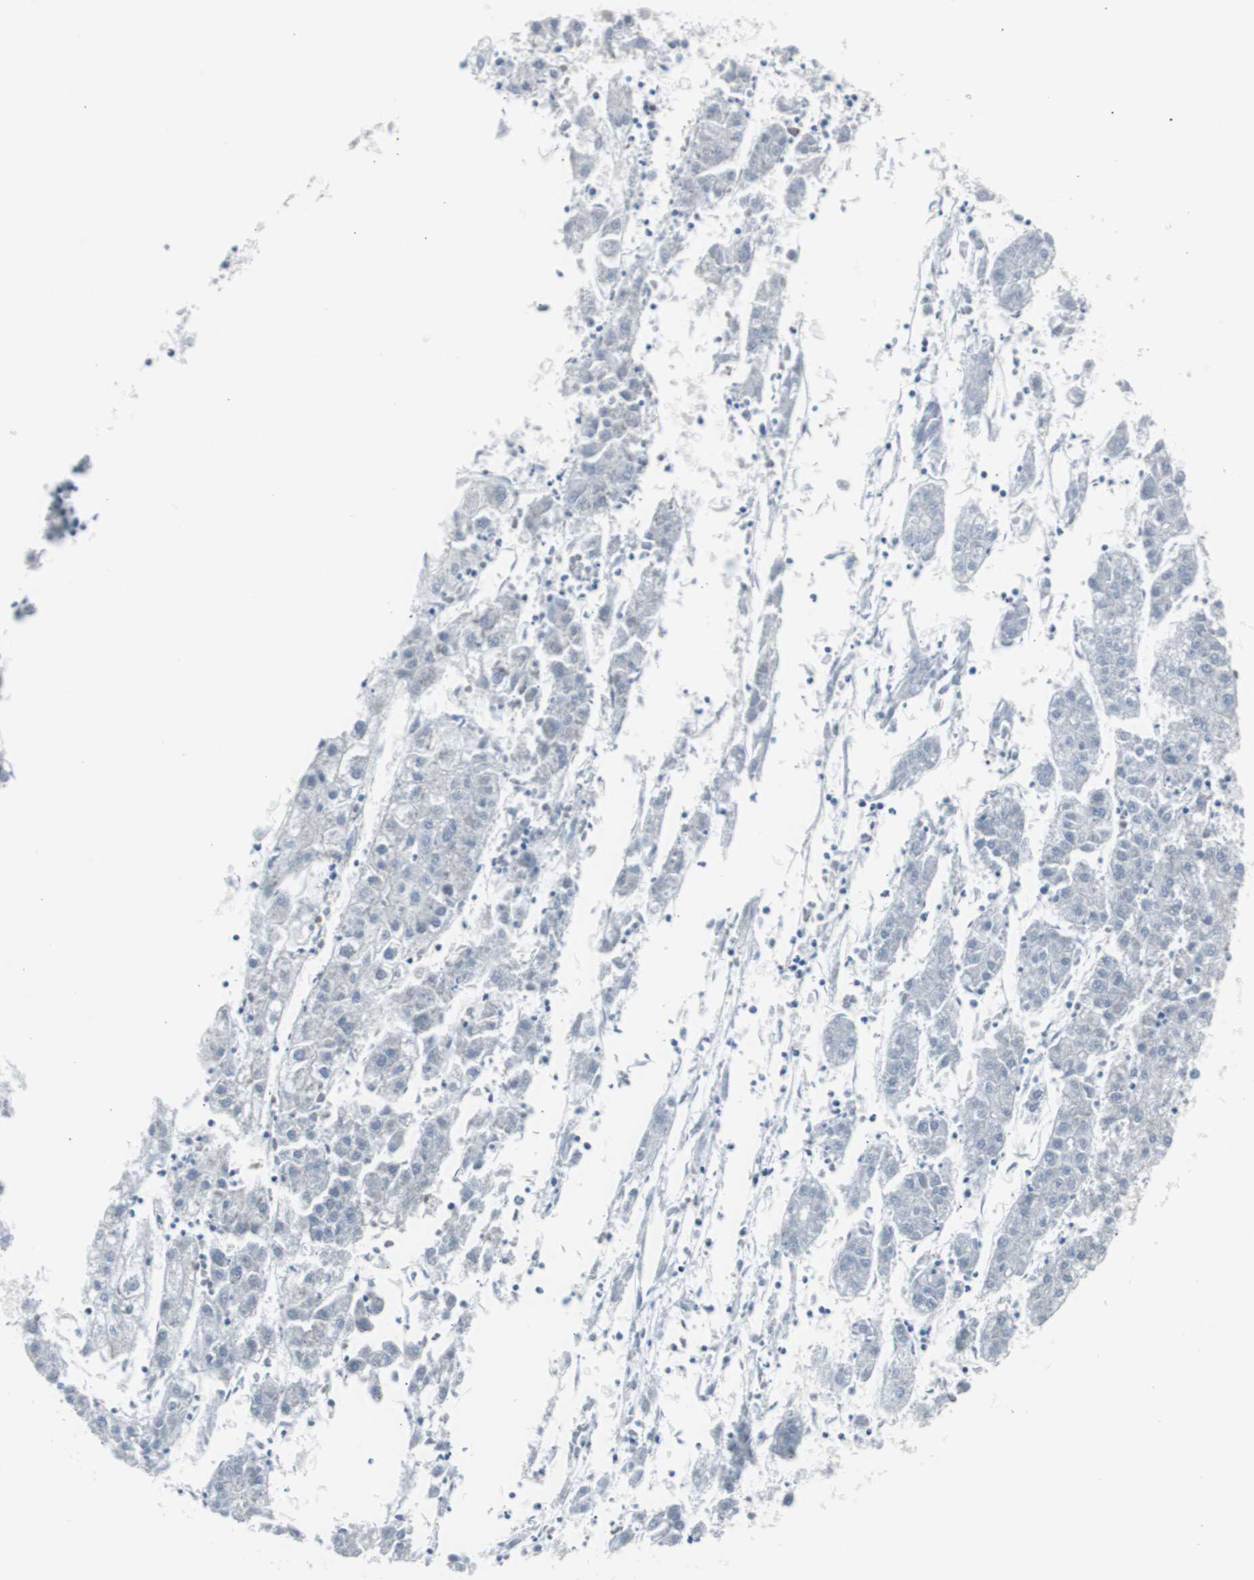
{"staining": {"intensity": "negative", "quantity": "none", "location": "none"}, "tissue": "liver cancer", "cell_type": "Tumor cells", "image_type": "cancer", "snomed": [{"axis": "morphology", "description": "Carcinoma, Hepatocellular, NOS"}, {"axis": "topography", "description": "Liver"}], "caption": "Tumor cells are negative for brown protein staining in liver hepatocellular carcinoma.", "gene": "RPS12", "patient": {"sex": "male", "age": 72}}